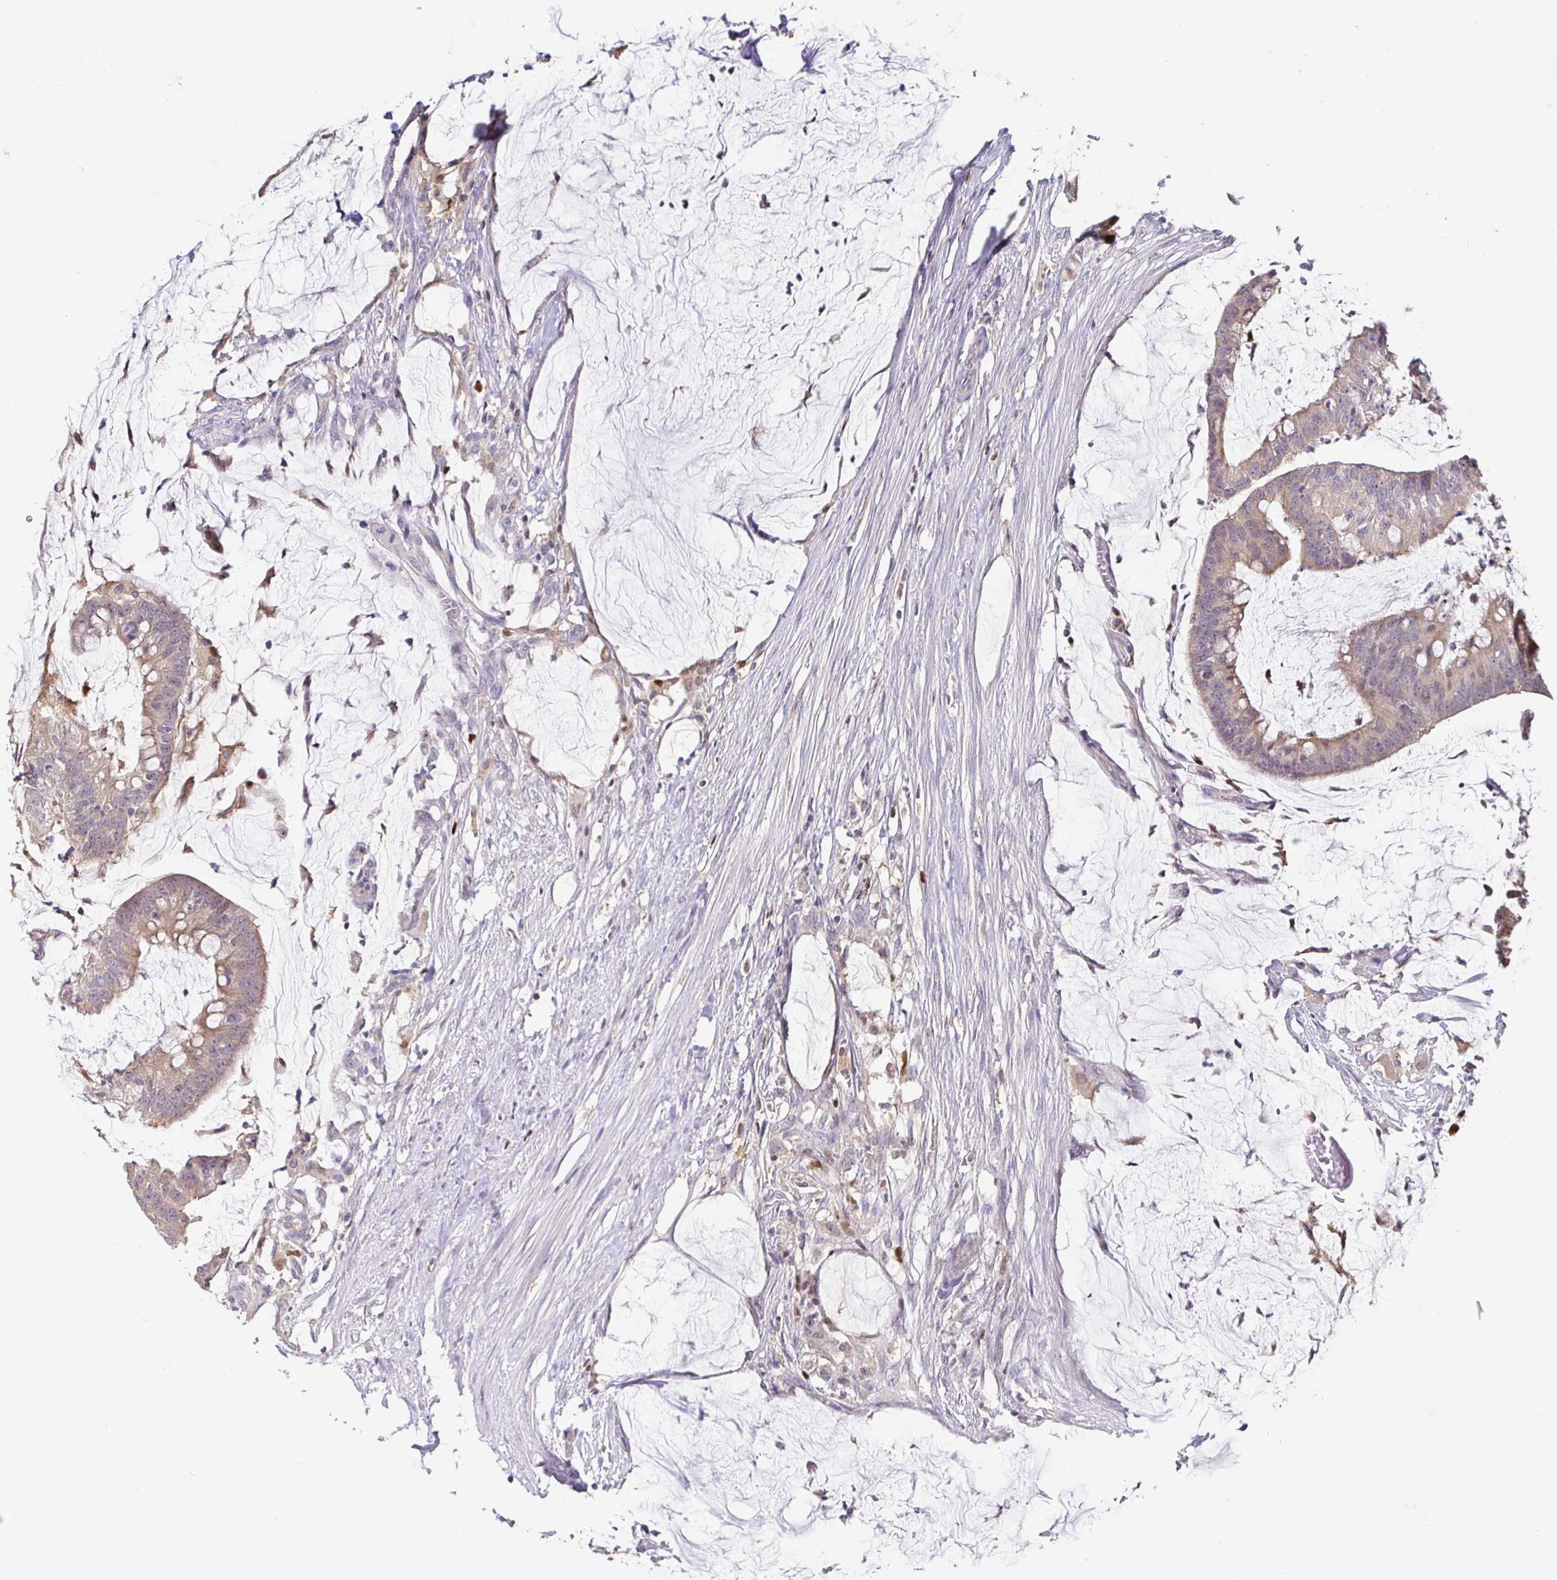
{"staining": {"intensity": "moderate", "quantity": ">75%", "location": "cytoplasmic/membranous"}, "tissue": "colorectal cancer", "cell_type": "Tumor cells", "image_type": "cancer", "snomed": [{"axis": "morphology", "description": "Adenocarcinoma, NOS"}, {"axis": "topography", "description": "Colon"}], "caption": "Tumor cells reveal medium levels of moderate cytoplasmic/membranous positivity in about >75% of cells in adenocarcinoma (colorectal).", "gene": "SATB1", "patient": {"sex": "male", "age": 62}}